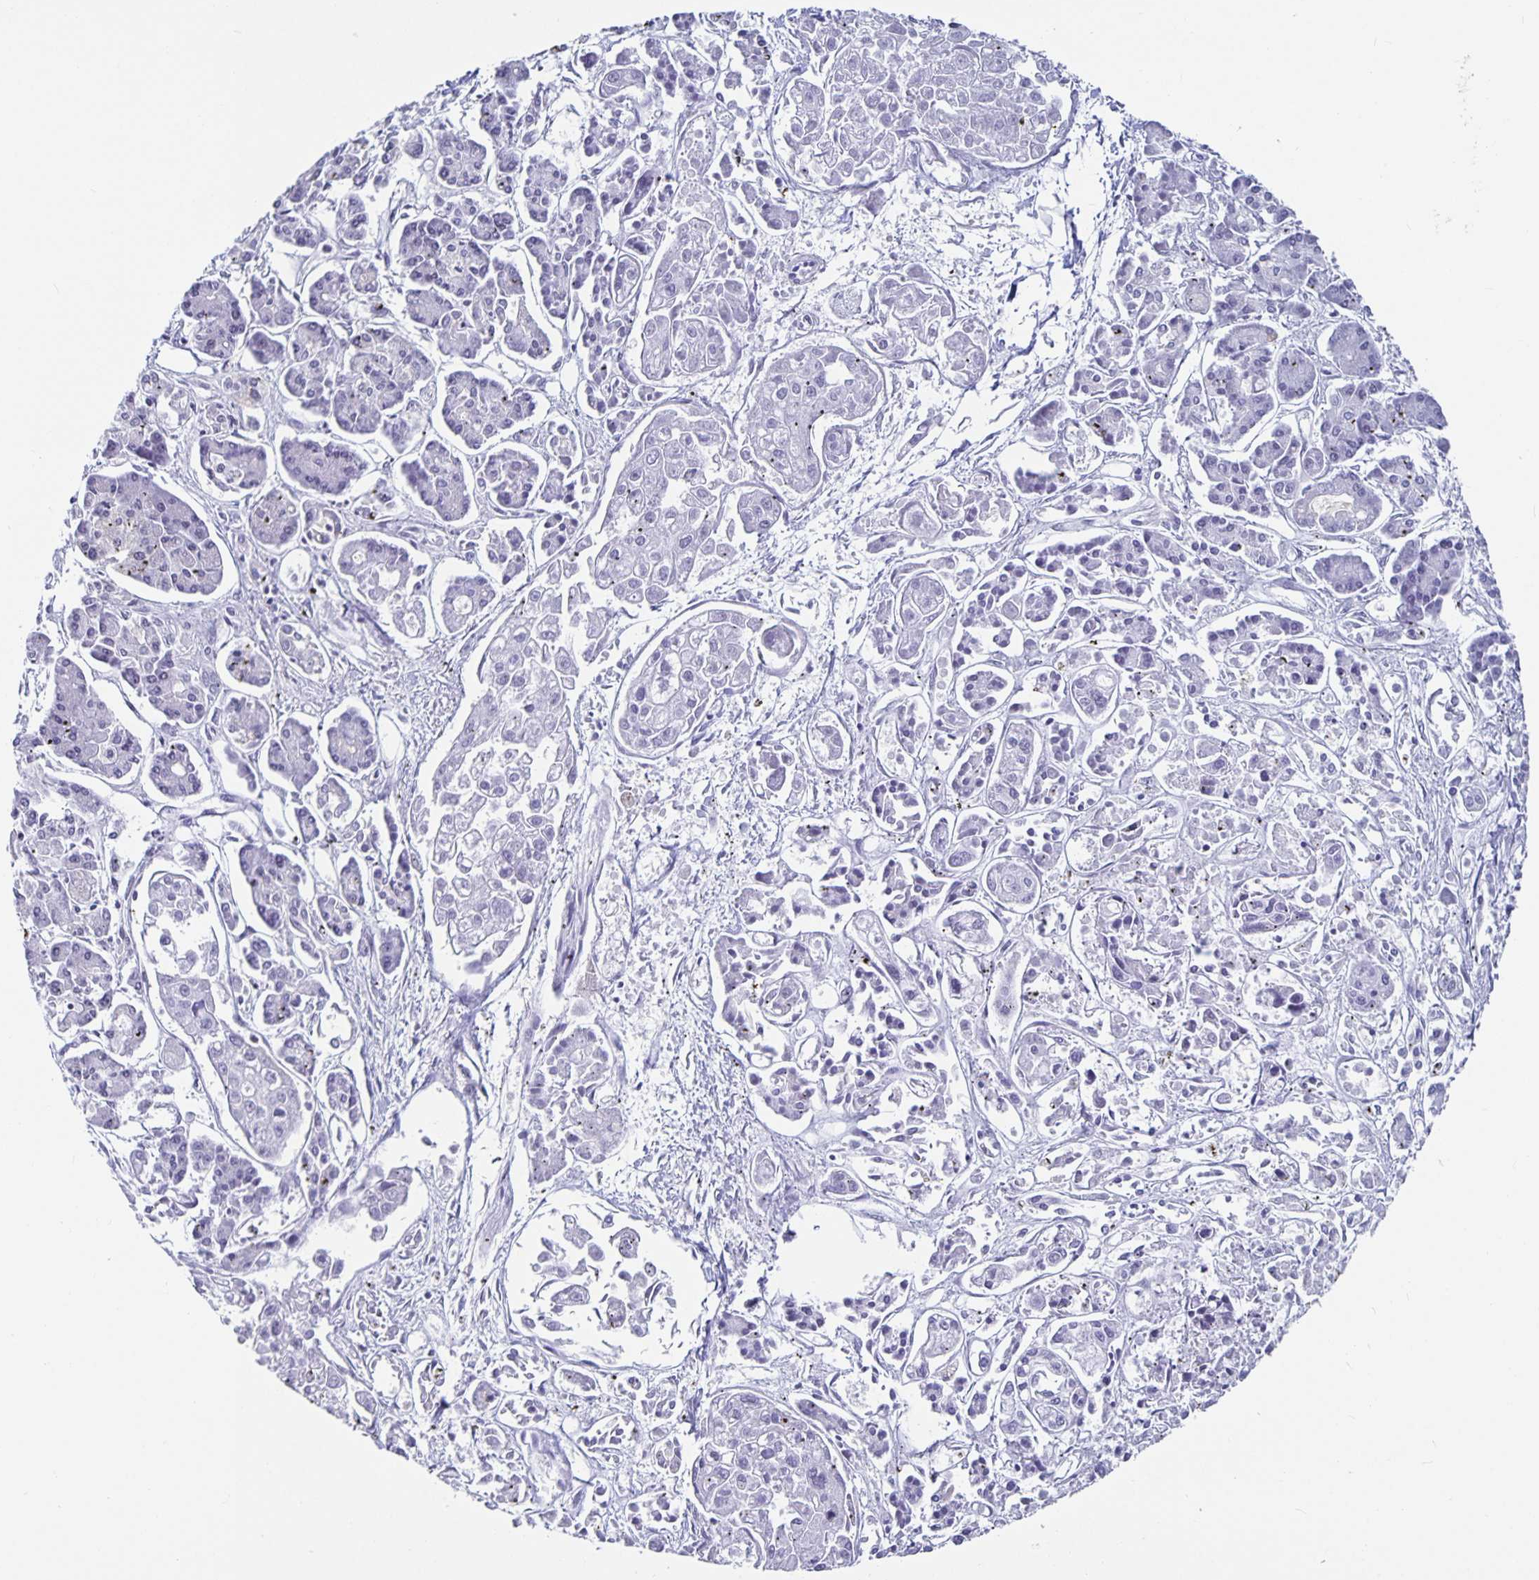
{"staining": {"intensity": "negative", "quantity": "none", "location": "none"}, "tissue": "pancreatic cancer", "cell_type": "Tumor cells", "image_type": "cancer", "snomed": [{"axis": "morphology", "description": "Adenocarcinoma, NOS"}, {"axis": "topography", "description": "Pancreas"}], "caption": "Immunohistochemistry of human adenocarcinoma (pancreatic) exhibits no positivity in tumor cells.", "gene": "OLIG2", "patient": {"sex": "male", "age": 85}}